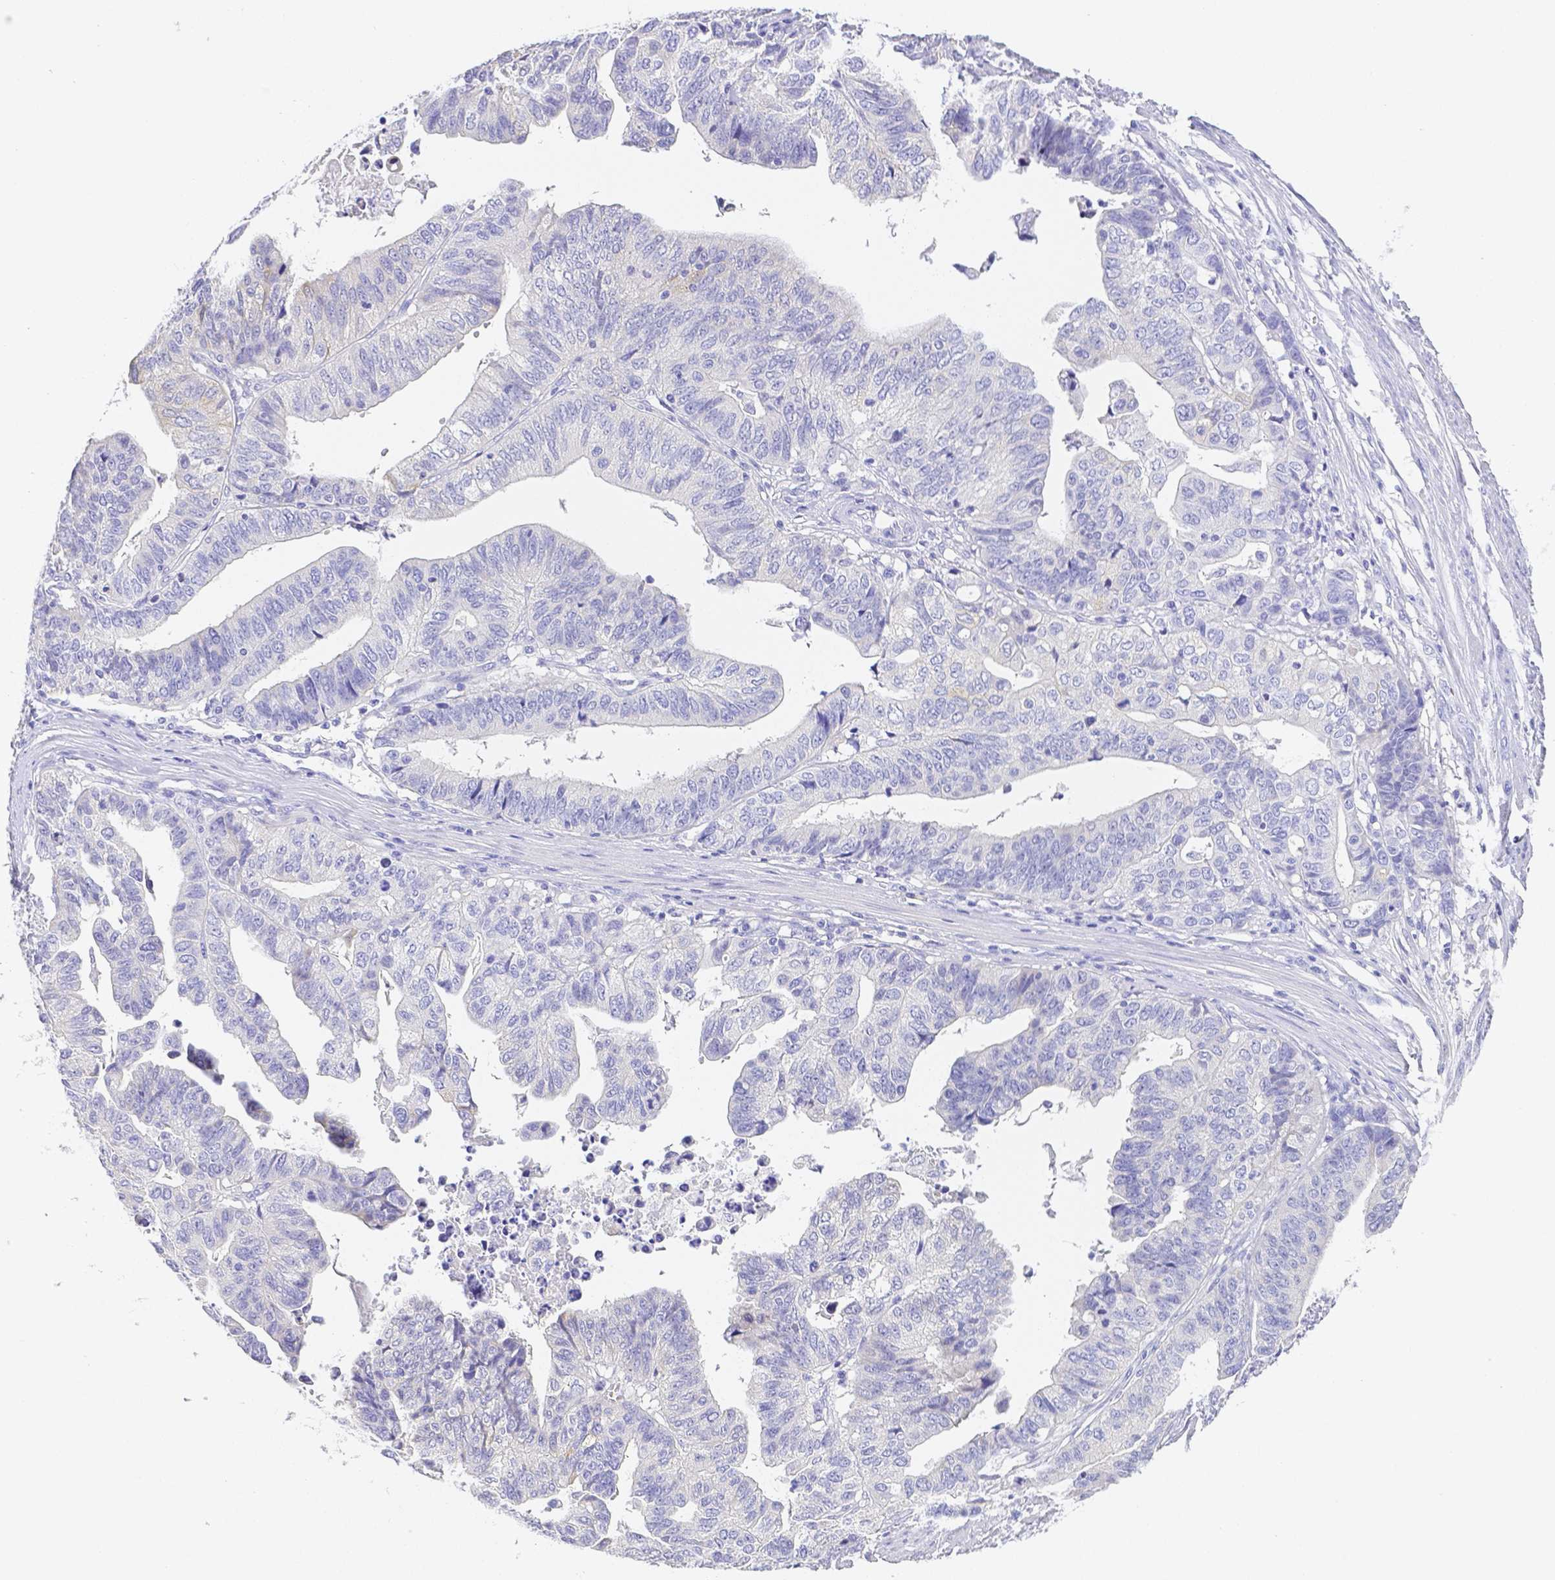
{"staining": {"intensity": "negative", "quantity": "none", "location": "none"}, "tissue": "stomach cancer", "cell_type": "Tumor cells", "image_type": "cancer", "snomed": [{"axis": "morphology", "description": "Adenocarcinoma, NOS"}, {"axis": "topography", "description": "Stomach, upper"}], "caption": "IHC micrograph of human adenocarcinoma (stomach) stained for a protein (brown), which shows no staining in tumor cells.", "gene": "ZG16B", "patient": {"sex": "female", "age": 67}}